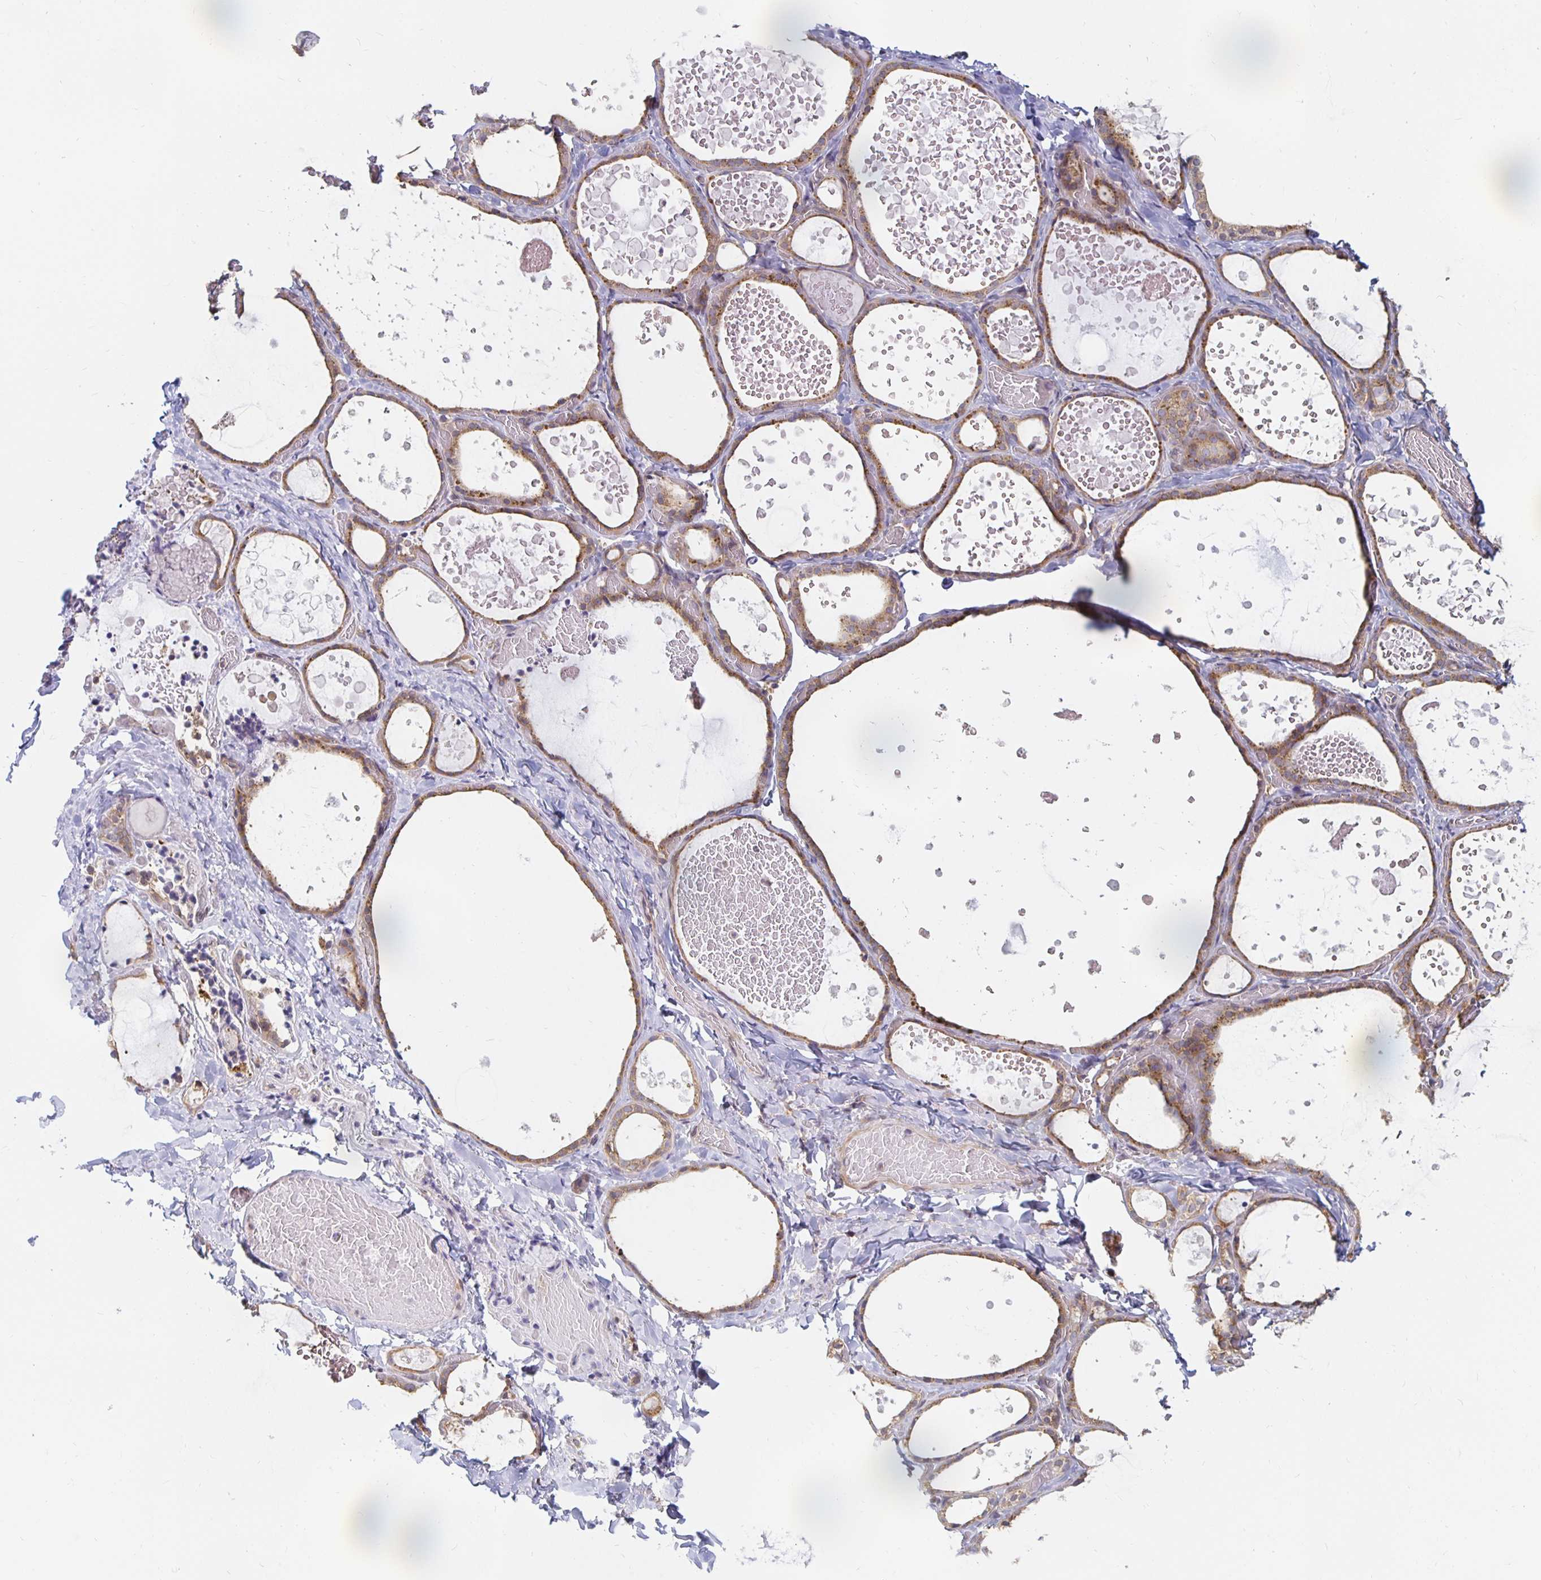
{"staining": {"intensity": "moderate", "quantity": ">75%", "location": "cytoplasmic/membranous"}, "tissue": "thyroid gland", "cell_type": "Glandular cells", "image_type": "normal", "snomed": [{"axis": "morphology", "description": "Normal tissue, NOS"}, {"axis": "topography", "description": "Thyroid gland"}], "caption": "DAB (3,3'-diaminobenzidine) immunohistochemical staining of normal human thyroid gland shows moderate cytoplasmic/membranous protein expression in about >75% of glandular cells. (DAB IHC with brightfield microscopy, high magnification).", "gene": "PDAP1", "patient": {"sex": "female", "age": 56}}